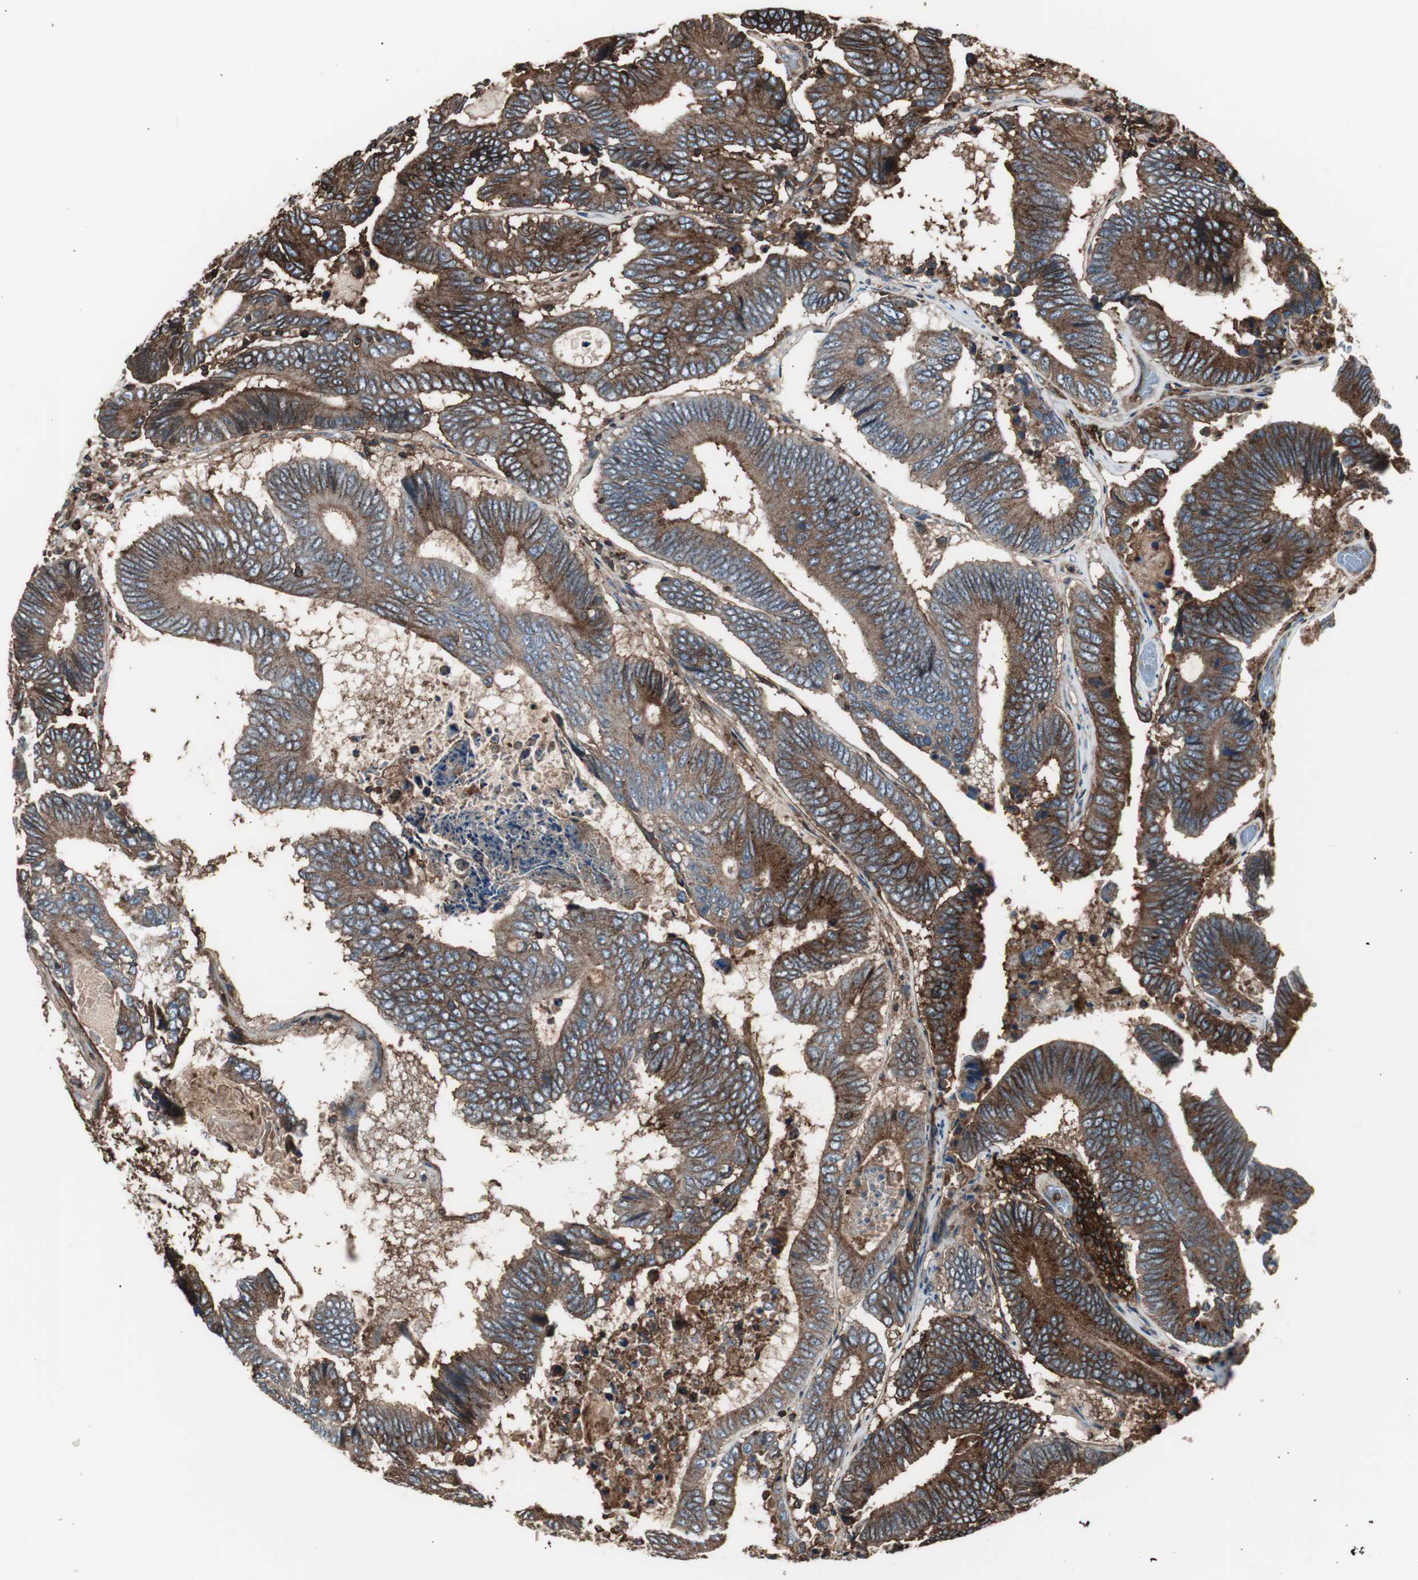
{"staining": {"intensity": "strong", "quantity": "25%-75%", "location": "cytoplasmic/membranous"}, "tissue": "colorectal cancer", "cell_type": "Tumor cells", "image_type": "cancer", "snomed": [{"axis": "morphology", "description": "Adenocarcinoma, NOS"}, {"axis": "topography", "description": "Colon"}], "caption": "A photomicrograph showing strong cytoplasmic/membranous positivity in about 25%-75% of tumor cells in adenocarcinoma (colorectal), as visualized by brown immunohistochemical staining.", "gene": "B2M", "patient": {"sex": "female", "age": 78}}